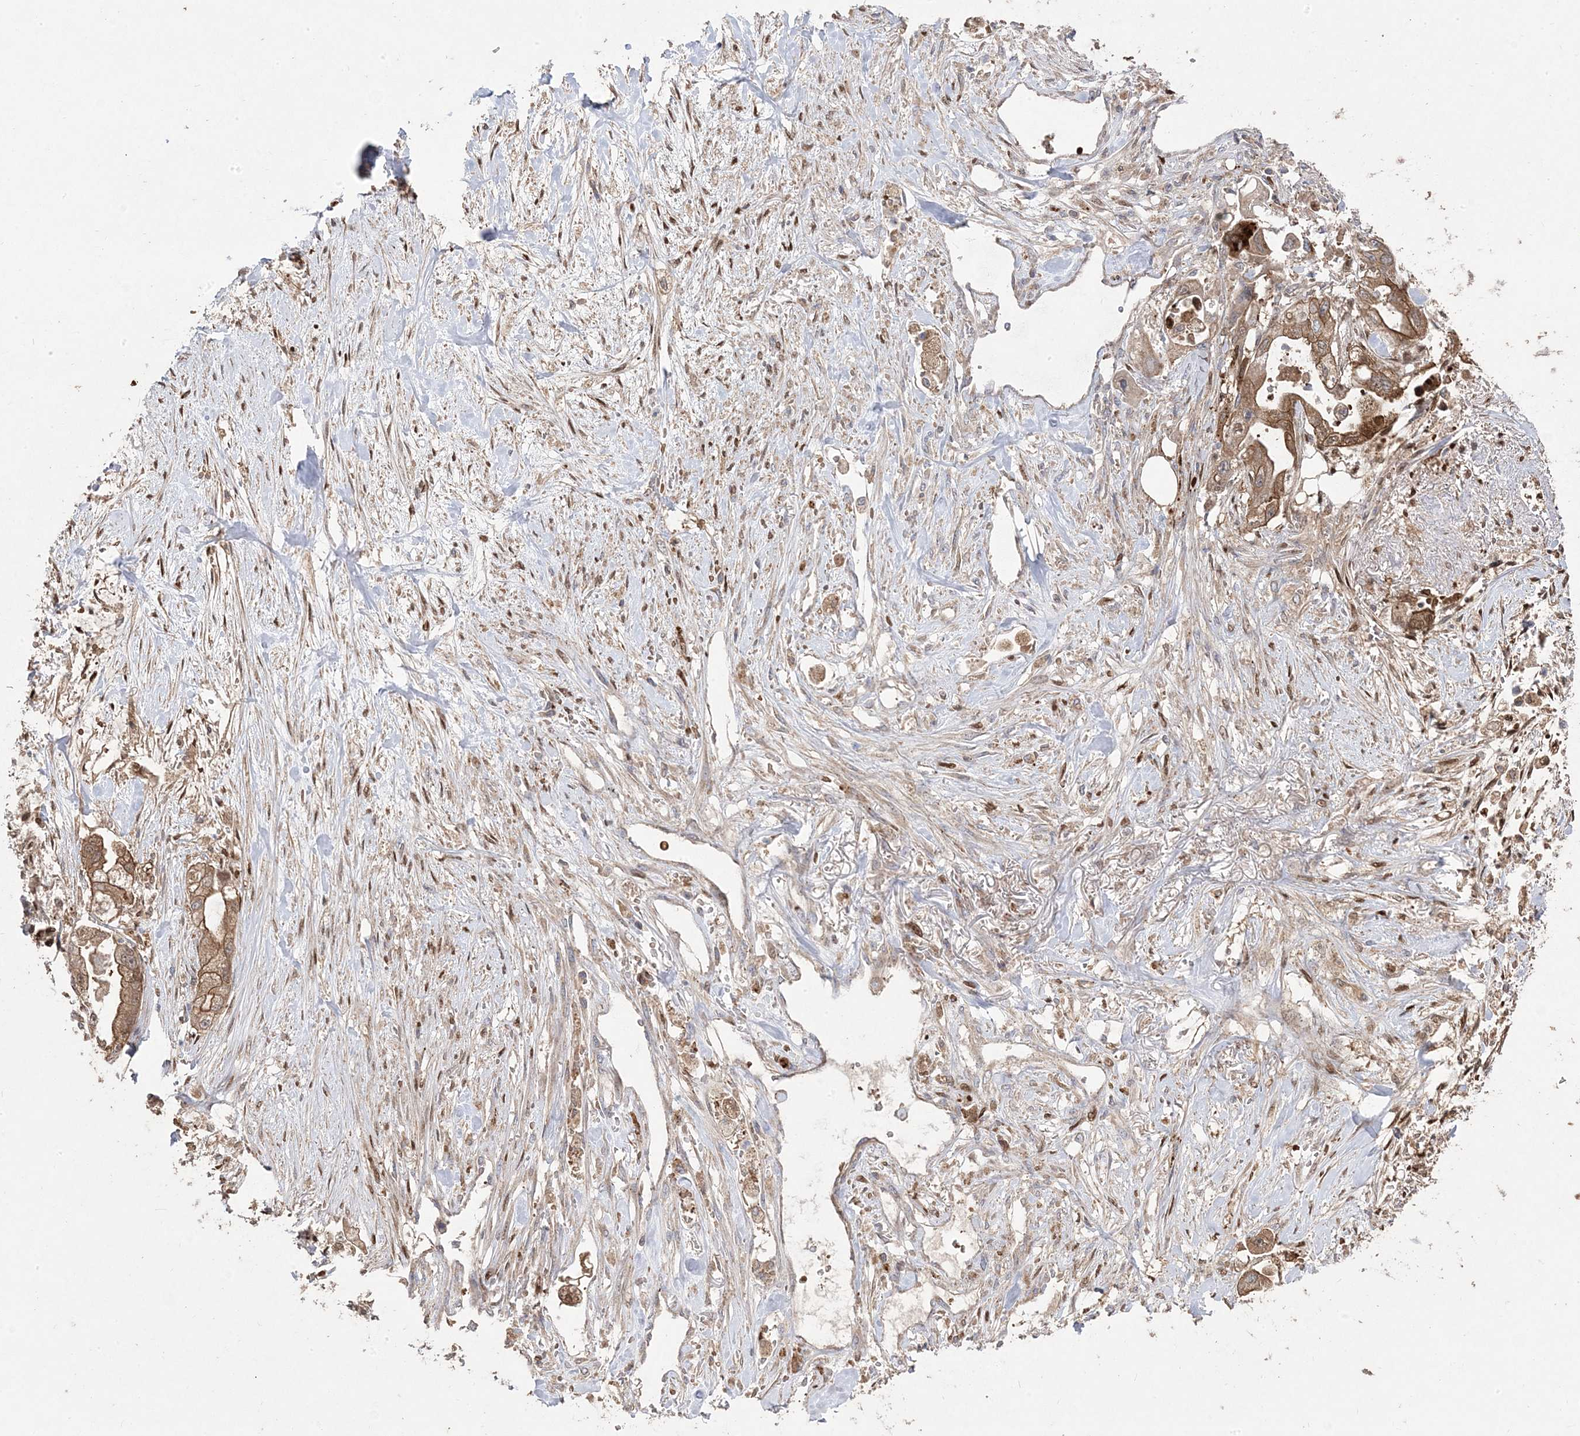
{"staining": {"intensity": "moderate", "quantity": ">75%", "location": "cytoplasmic/membranous,nuclear"}, "tissue": "stomach cancer", "cell_type": "Tumor cells", "image_type": "cancer", "snomed": [{"axis": "morphology", "description": "Adenocarcinoma, NOS"}, {"axis": "topography", "description": "Stomach"}], "caption": "This is an image of immunohistochemistry (IHC) staining of stomach cancer (adenocarcinoma), which shows moderate staining in the cytoplasmic/membranous and nuclear of tumor cells.", "gene": "PPOX", "patient": {"sex": "male", "age": 62}}